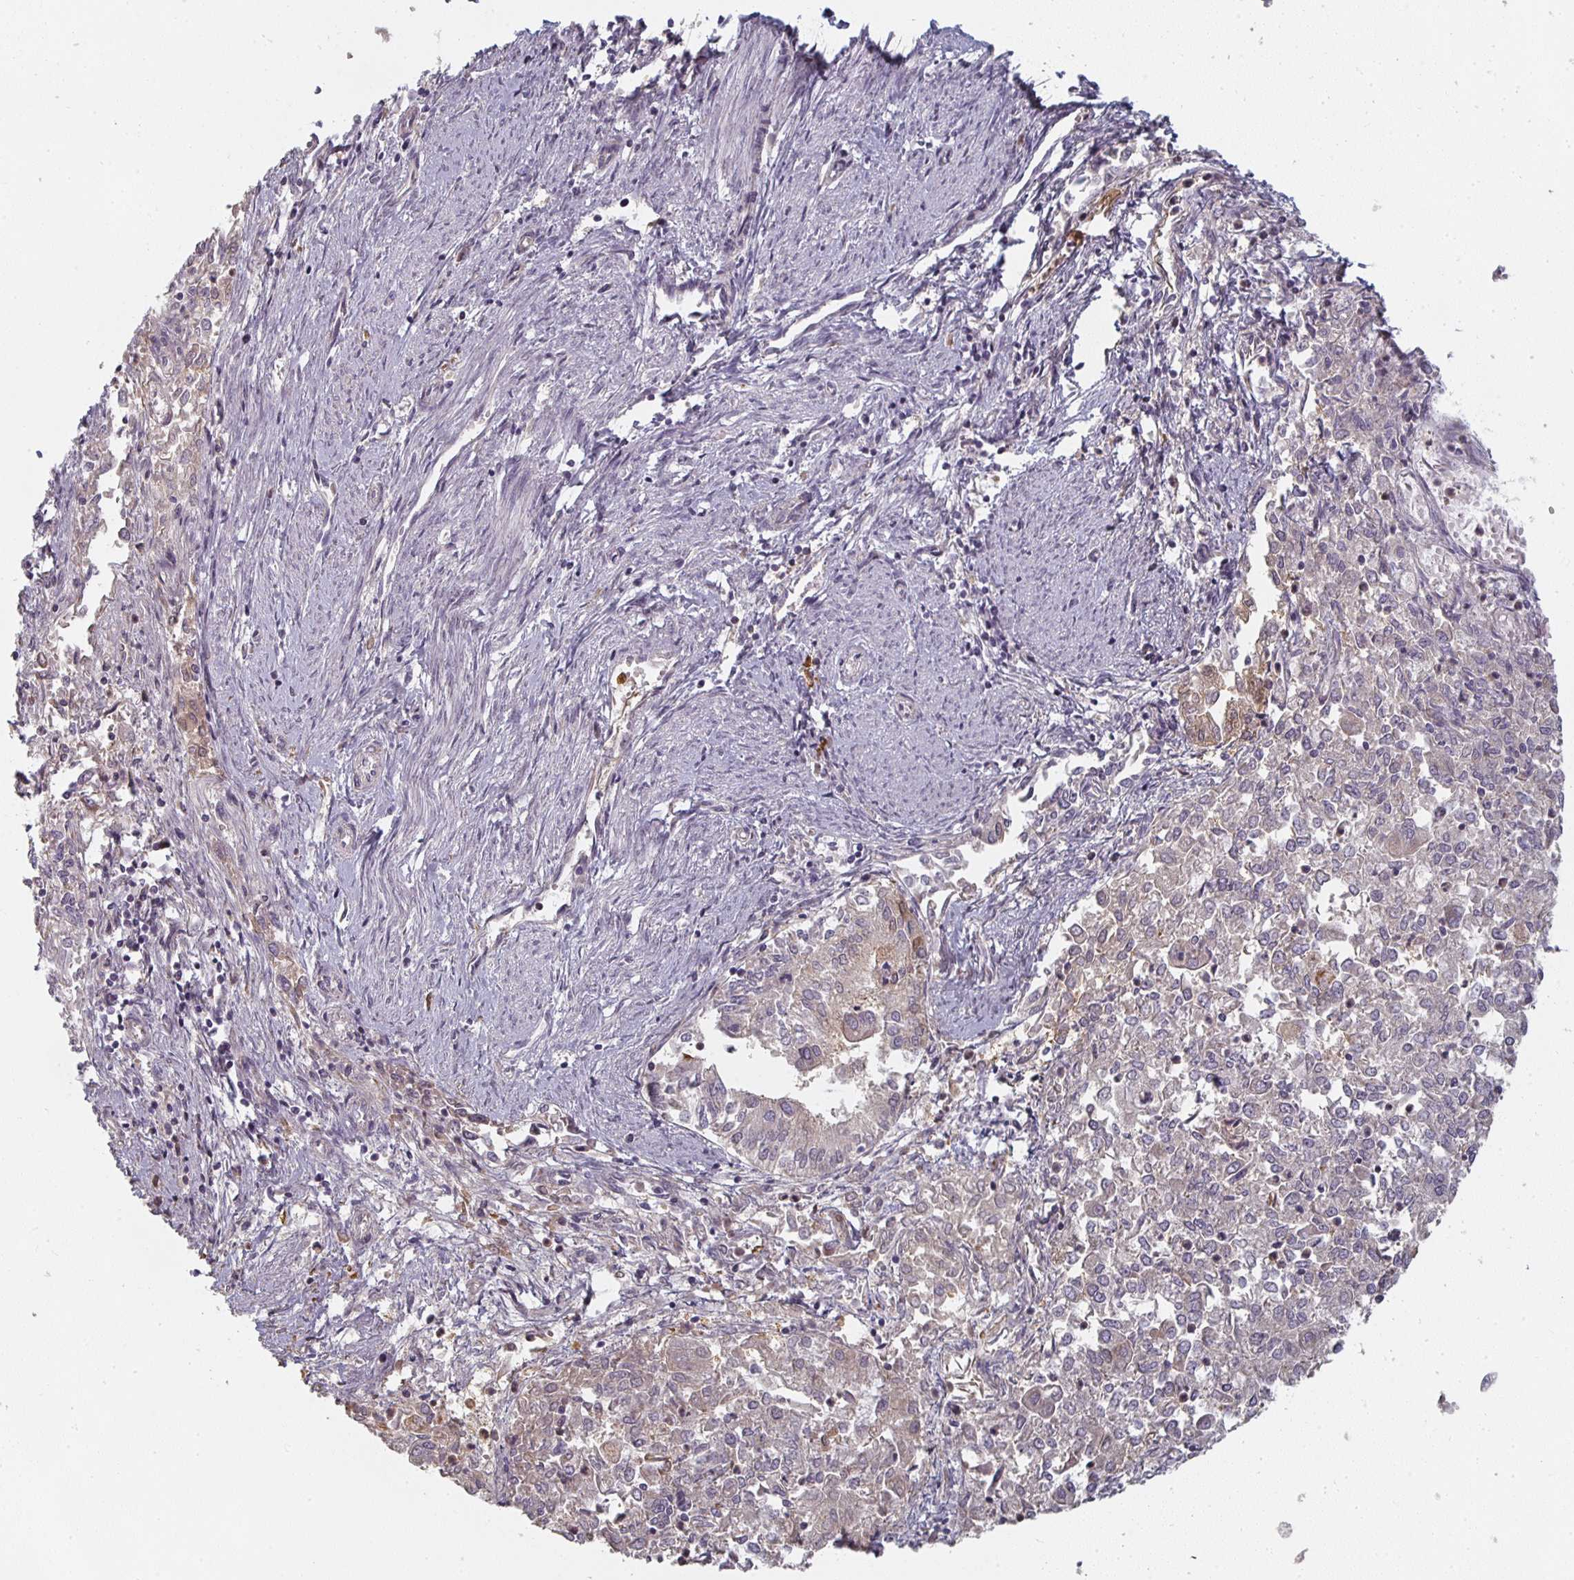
{"staining": {"intensity": "negative", "quantity": "none", "location": "none"}, "tissue": "endometrial cancer", "cell_type": "Tumor cells", "image_type": "cancer", "snomed": [{"axis": "morphology", "description": "Adenocarcinoma, NOS"}, {"axis": "topography", "description": "Endometrium"}], "caption": "High magnification brightfield microscopy of endometrial adenocarcinoma stained with DAB (3,3'-diaminobenzidine) (brown) and counterstained with hematoxylin (blue): tumor cells show no significant staining.", "gene": "CTHRC1", "patient": {"sex": "female", "age": 57}}